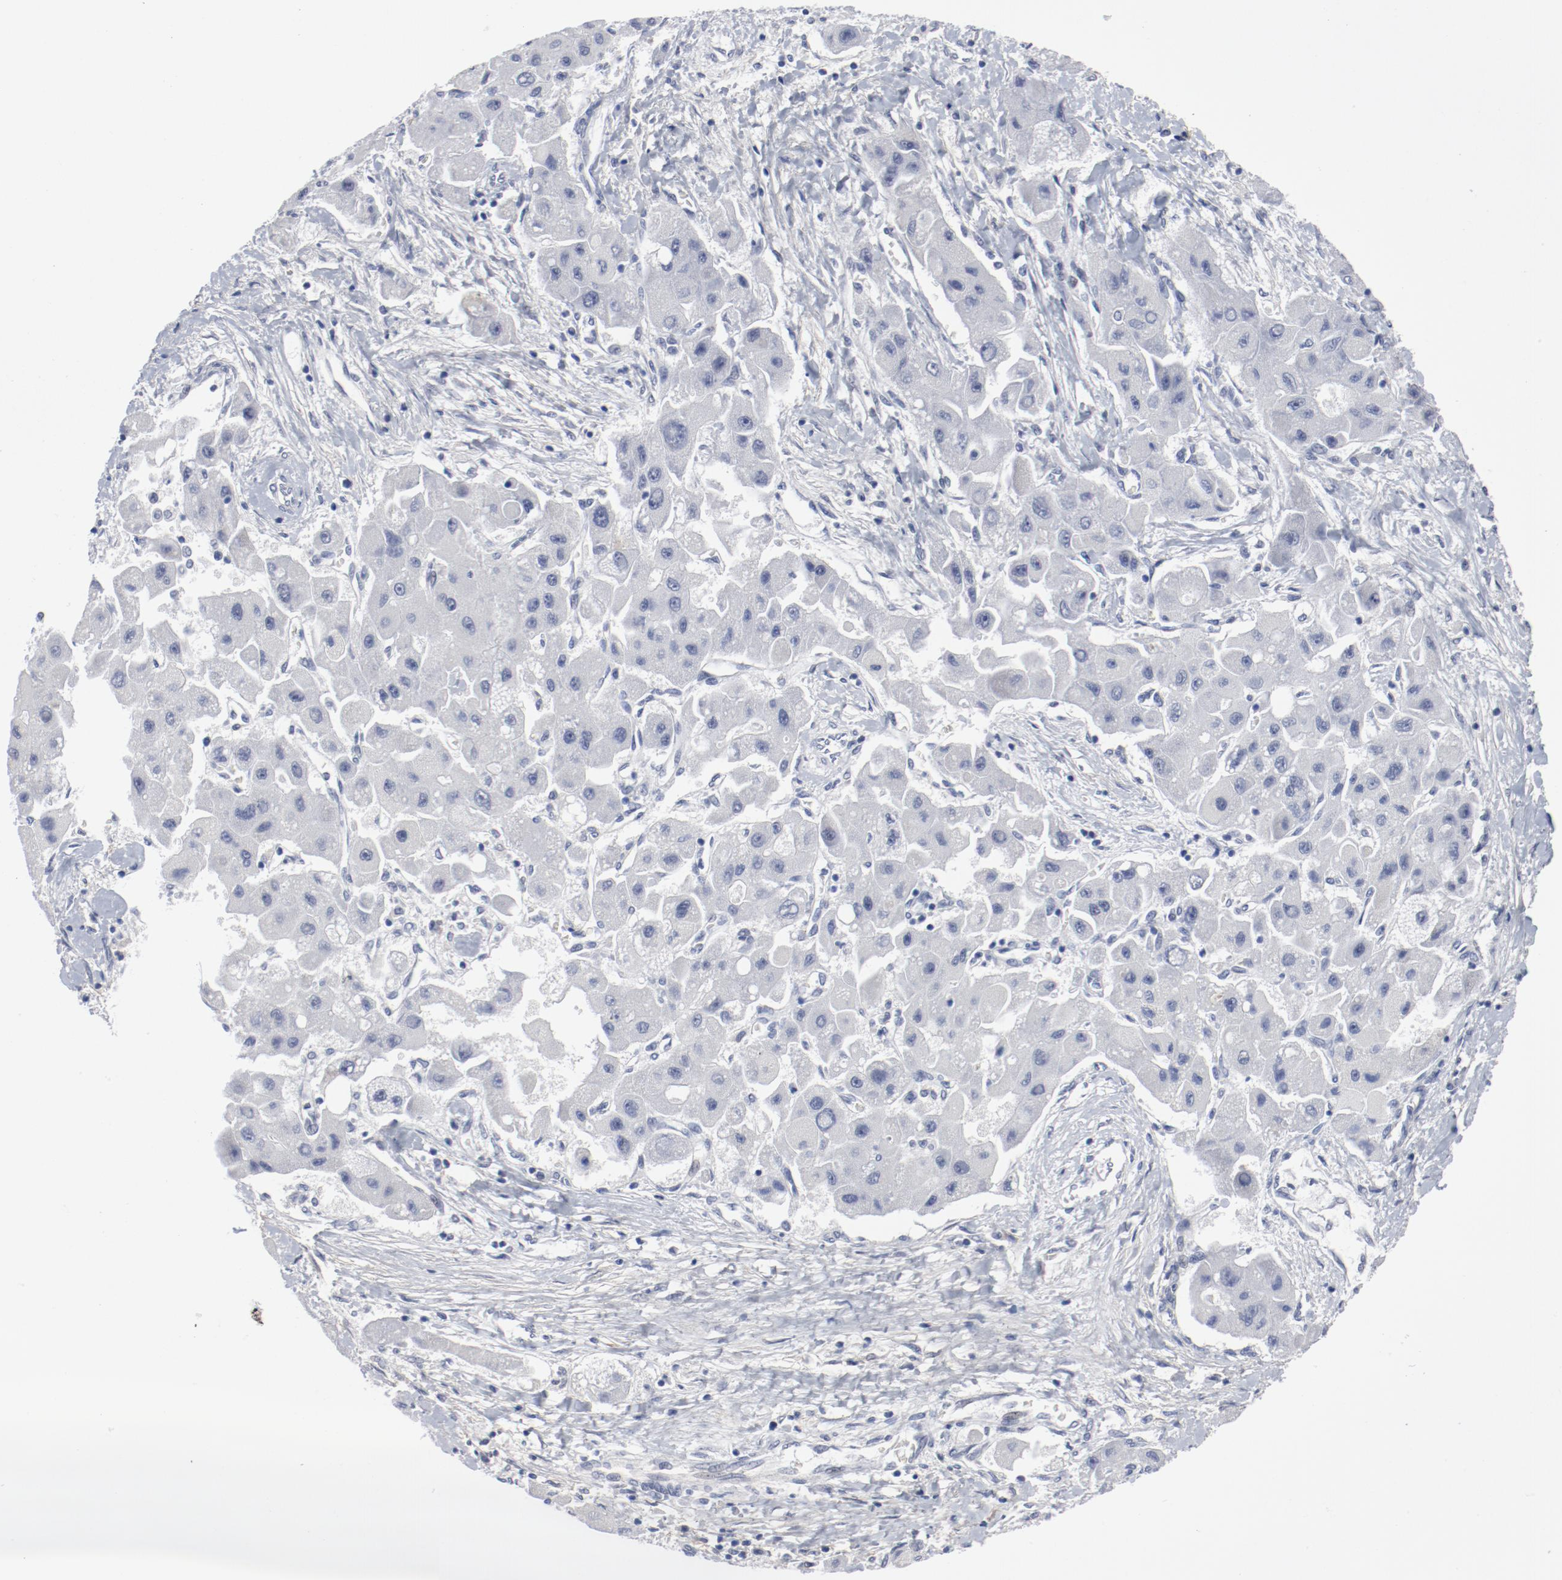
{"staining": {"intensity": "negative", "quantity": "none", "location": "none"}, "tissue": "liver cancer", "cell_type": "Tumor cells", "image_type": "cancer", "snomed": [{"axis": "morphology", "description": "Carcinoma, Hepatocellular, NOS"}, {"axis": "topography", "description": "Liver"}], "caption": "Immunohistochemistry (IHC) histopathology image of human liver cancer (hepatocellular carcinoma) stained for a protein (brown), which exhibits no positivity in tumor cells.", "gene": "ANKLE2", "patient": {"sex": "male", "age": 24}}